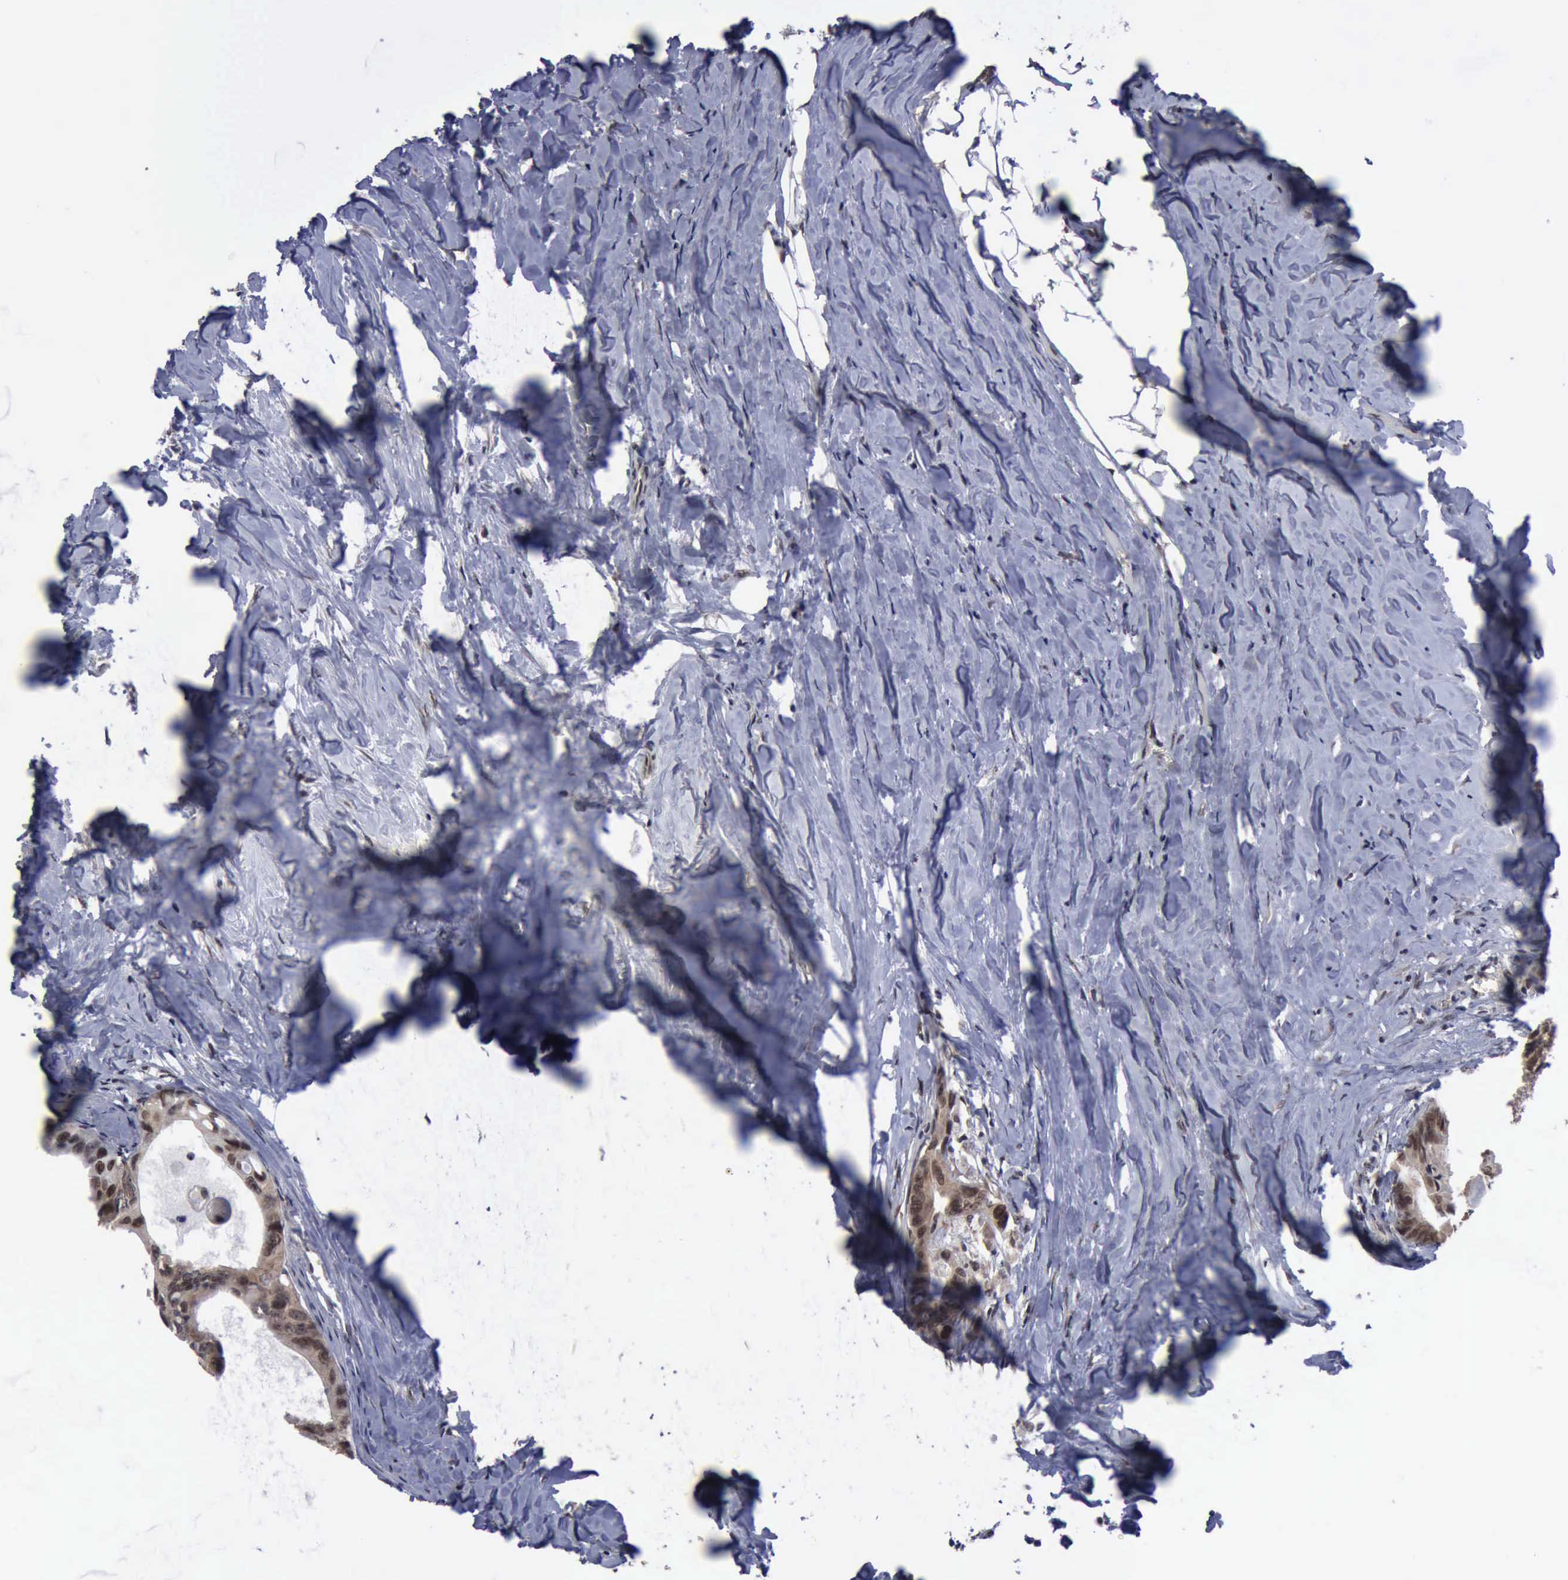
{"staining": {"intensity": "weak", "quantity": ">75%", "location": "cytoplasmic/membranous,nuclear"}, "tissue": "colorectal cancer", "cell_type": "Tumor cells", "image_type": "cancer", "snomed": [{"axis": "morphology", "description": "Adenocarcinoma, NOS"}, {"axis": "topography", "description": "Colon"}], "caption": "A histopathology image of human colorectal cancer (adenocarcinoma) stained for a protein displays weak cytoplasmic/membranous and nuclear brown staining in tumor cells.", "gene": "RTCB", "patient": {"sex": "female", "age": 55}}